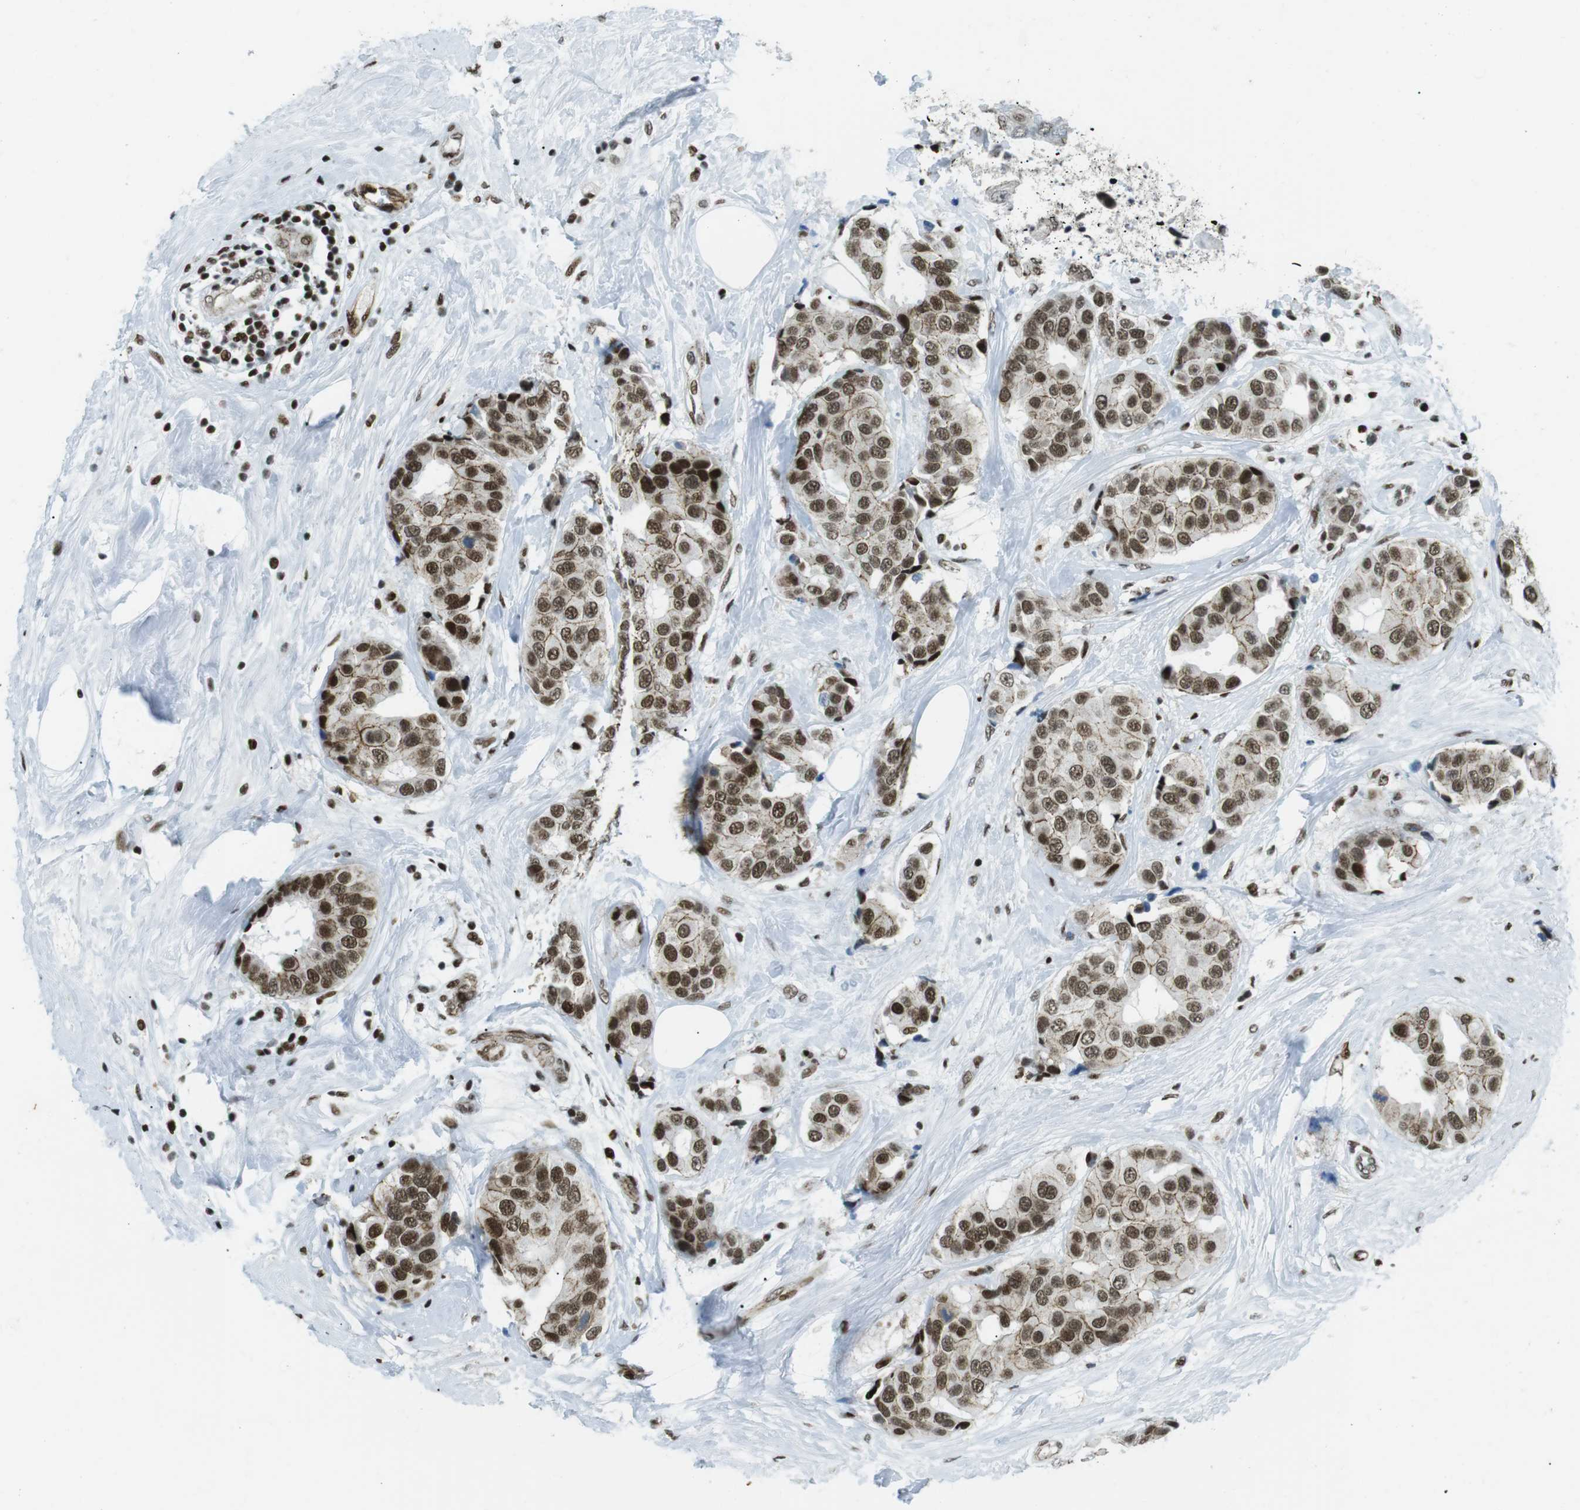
{"staining": {"intensity": "strong", "quantity": ">75%", "location": "nuclear"}, "tissue": "breast cancer", "cell_type": "Tumor cells", "image_type": "cancer", "snomed": [{"axis": "morphology", "description": "Normal tissue, NOS"}, {"axis": "morphology", "description": "Duct carcinoma"}, {"axis": "topography", "description": "Breast"}], "caption": "Approximately >75% of tumor cells in breast infiltrating ductal carcinoma reveal strong nuclear protein expression as visualized by brown immunohistochemical staining.", "gene": "ARID1A", "patient": {"sex": "female", "age": 39}}